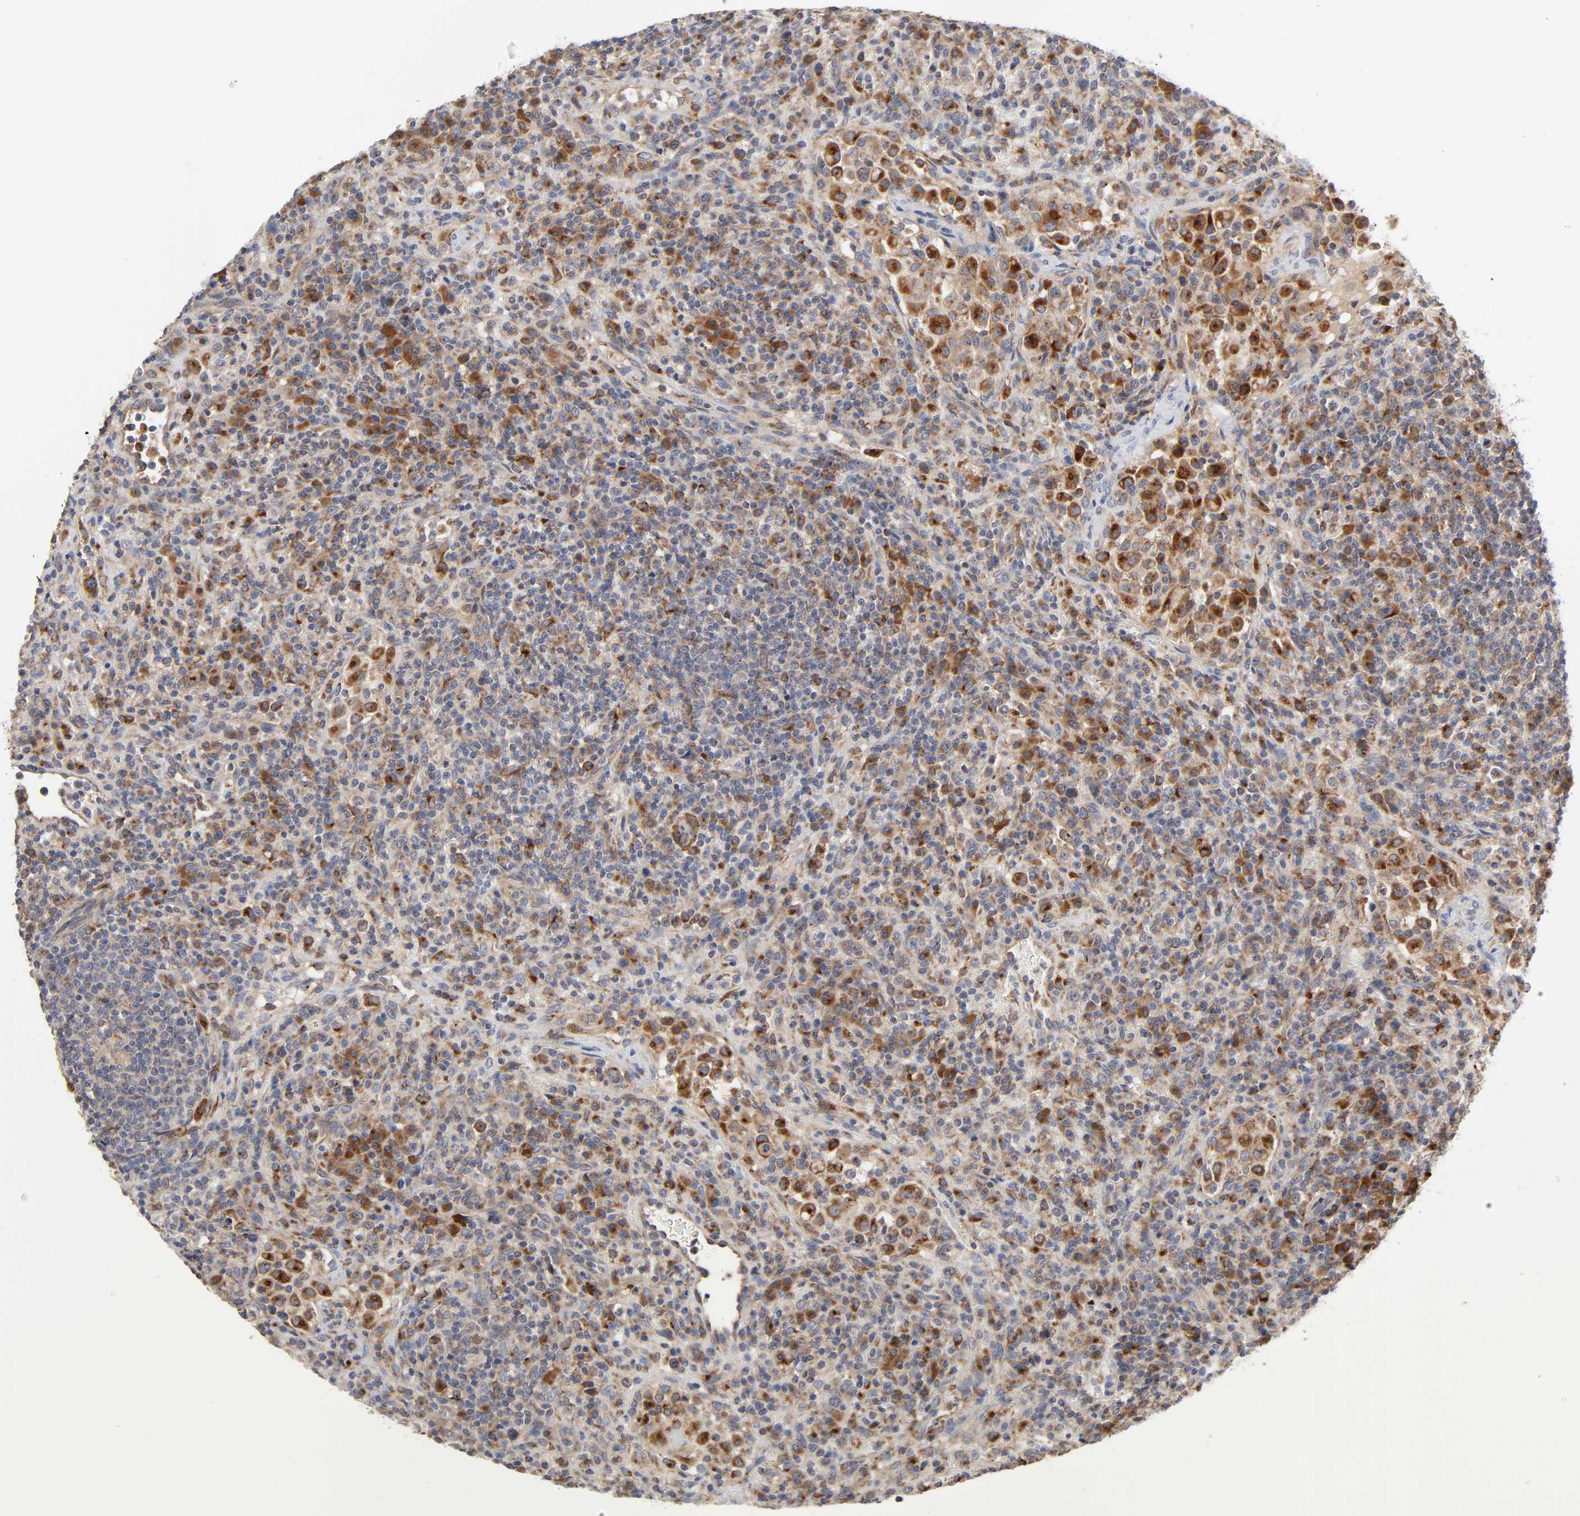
{"staining": {"intensity": "moderate", "quantity": "25%-75%", "location": "cytoplasmic/membranous"}, "tissue": "lymphoma", "cell_type": "Tumor cells", "image_type": "cancer", "snomed": [{"axis": "morphology", "description": "Hodgkin's disease, NOS"}, {"axis": "topography", "description": "Lymph node"}], "caption": "Tumor cells exhibit moderate cytoplasmic/membranous staining in about 25%-75% of cells in lymphoma.", "gene": "GNPTG", "patient": {"sex": "male", "age": 65}}